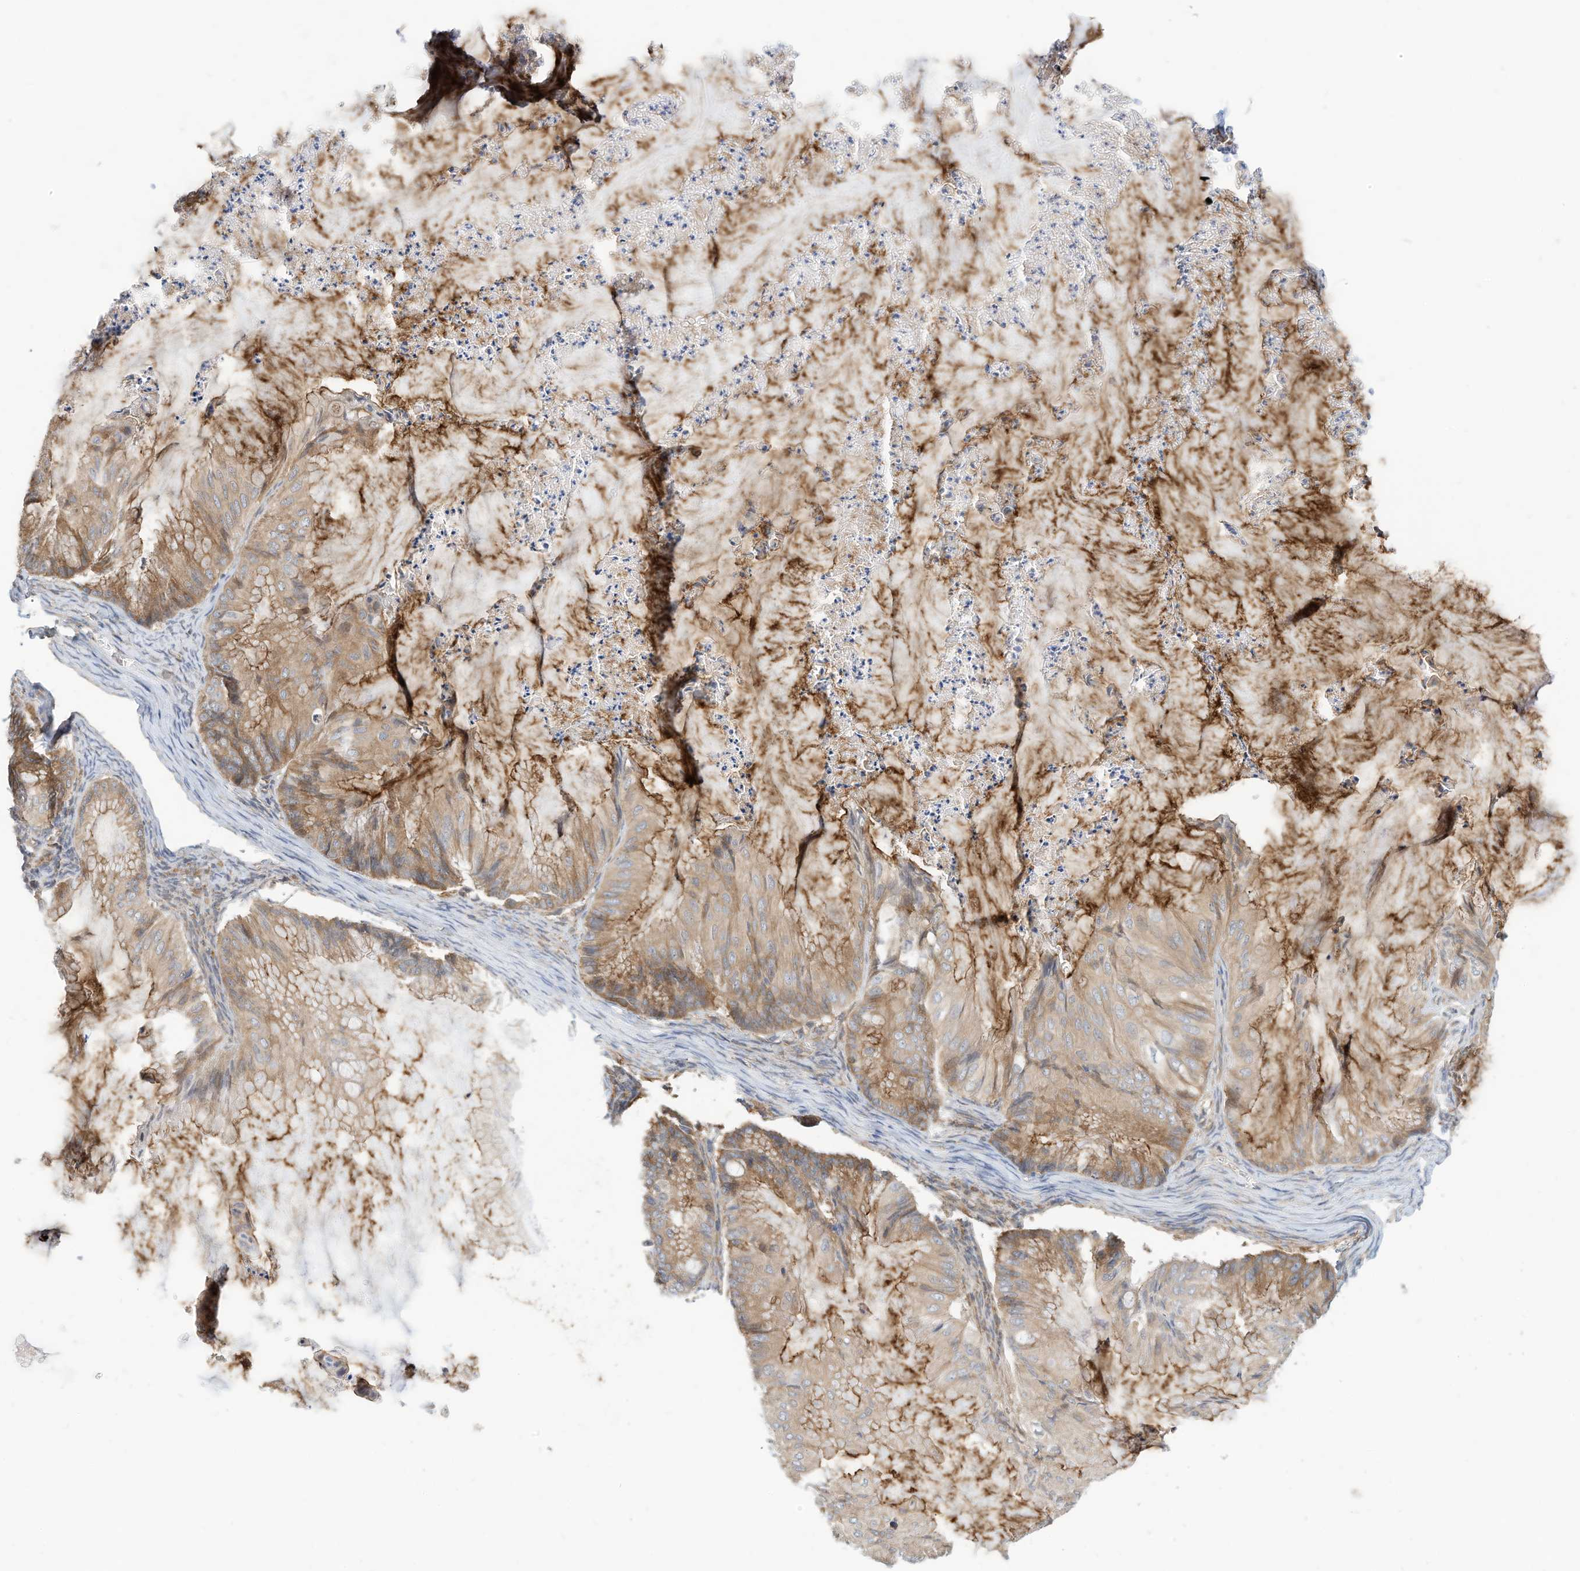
{"staining": {"intensity": "moderate", "quantity": ">75%", "location": "cytoplasmic/membranous"}, "tissue": "ovarian cancer", "cell_type": "Tumor cells", "image_type": "cancer", "snomed": [{"axis": "morphology", "description": "Cystadenocarcinoma, mucinous, NOS"}, {"axis": "topography", "description": "Ovary"}], "caption": "IHC (DAB (3,3'-diaminobenzidine)) staining of human mucinous cystadenocarcinoma (ovarian) displays moderate cytoplasmic/membranous protein positivity in approximately >75% of tumor cells.", "gene": "OFD1", "patient": {"sex": "female", "age": 71}}